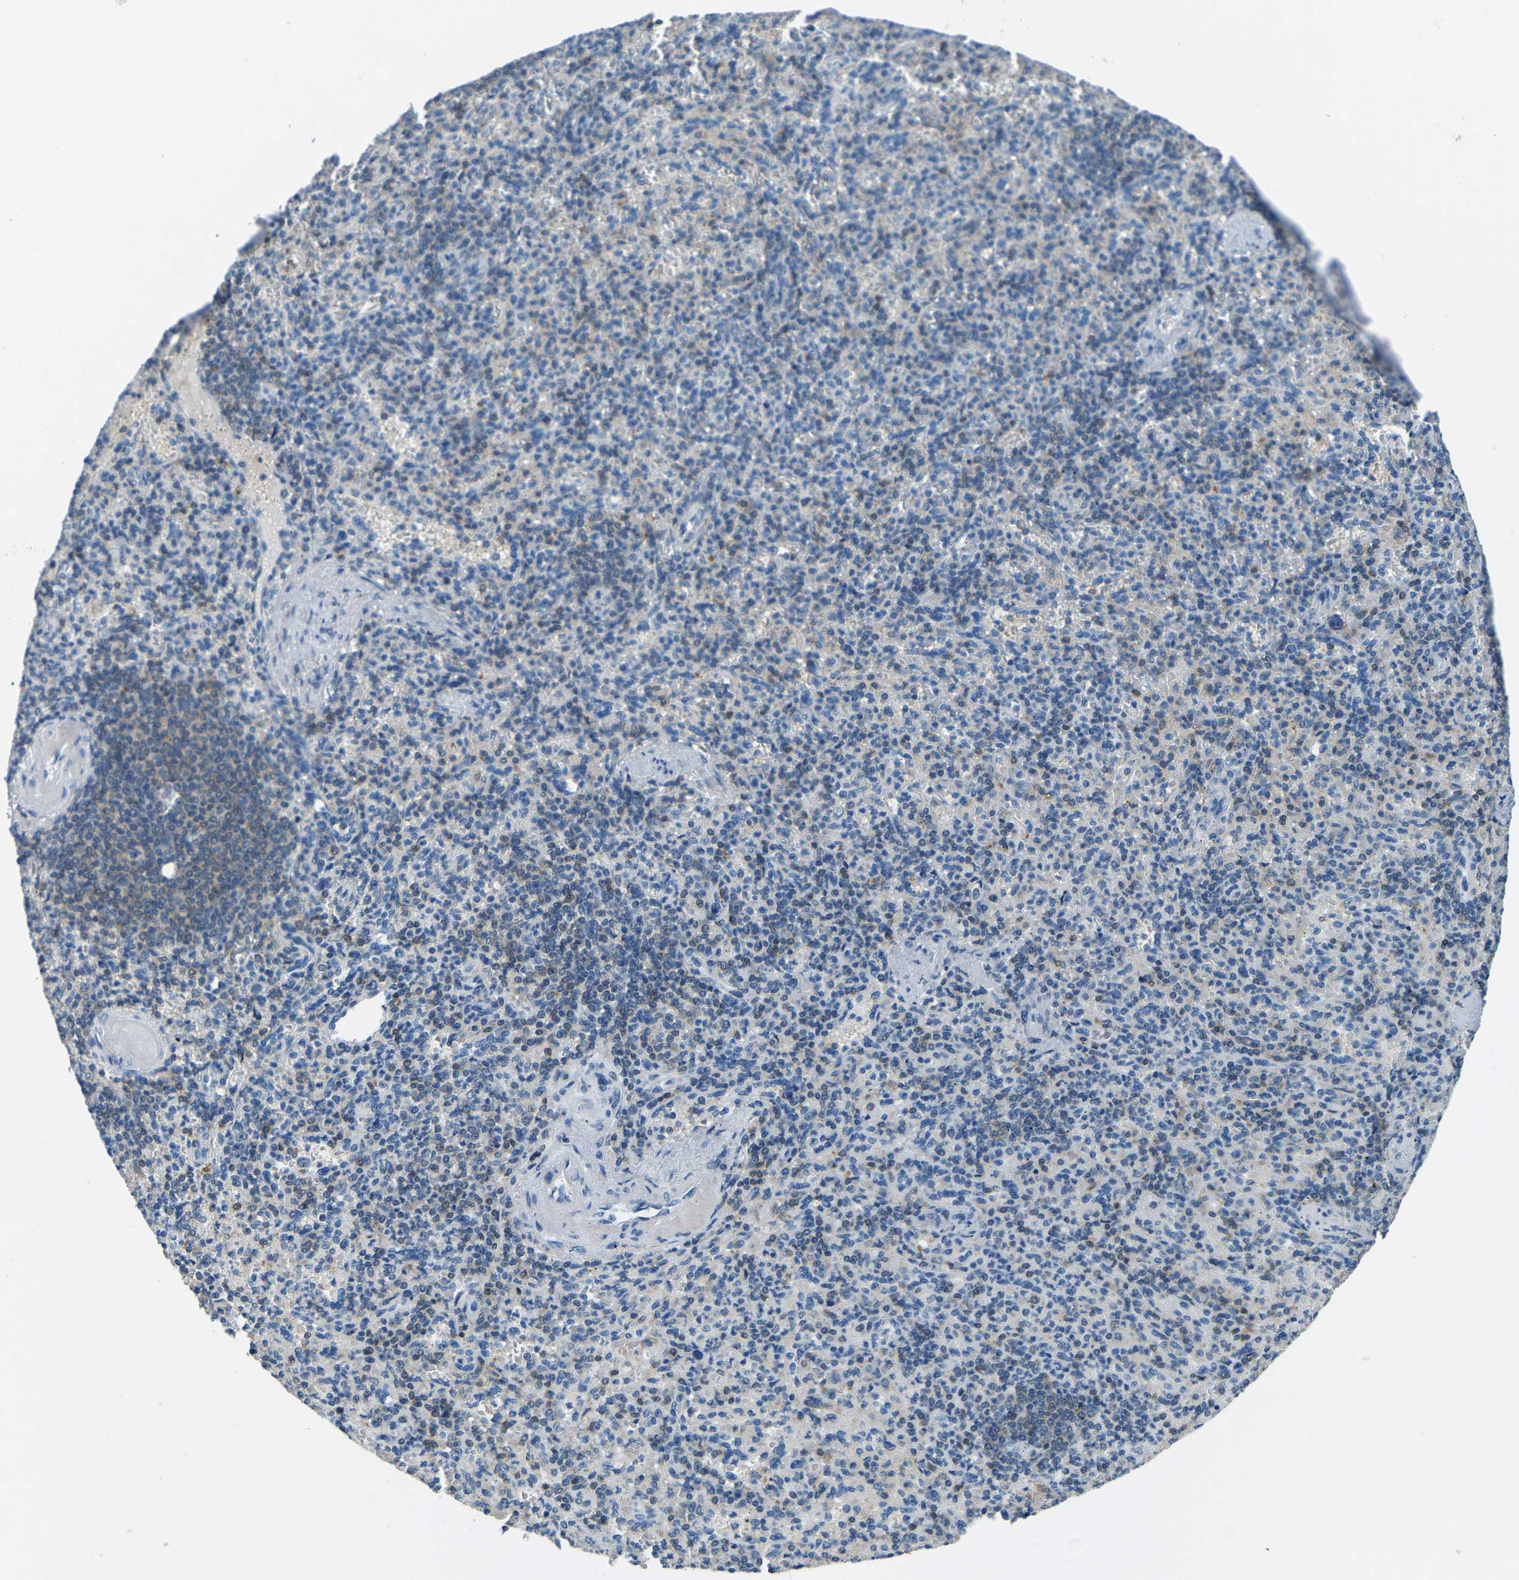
{"staining": {"intensity": "negative", "quantity": "none", "location": "none"}, "tissue": "spleen", "cell_type": "Cells in red pulp", "image_type": "normal", "snomed": [{"axis": "morphology", "description": "Normal tissue, NOS"}, {"axis": "topography", "description": "Spleen"}], "caption": "There is no significant expression in cells in red pulp of spleen. (Immunohistochemistry (ihc), brightfield microscopy, high magnification).", "gene": "XIRP1", "patient": {"sex": "female", "age": 74}}